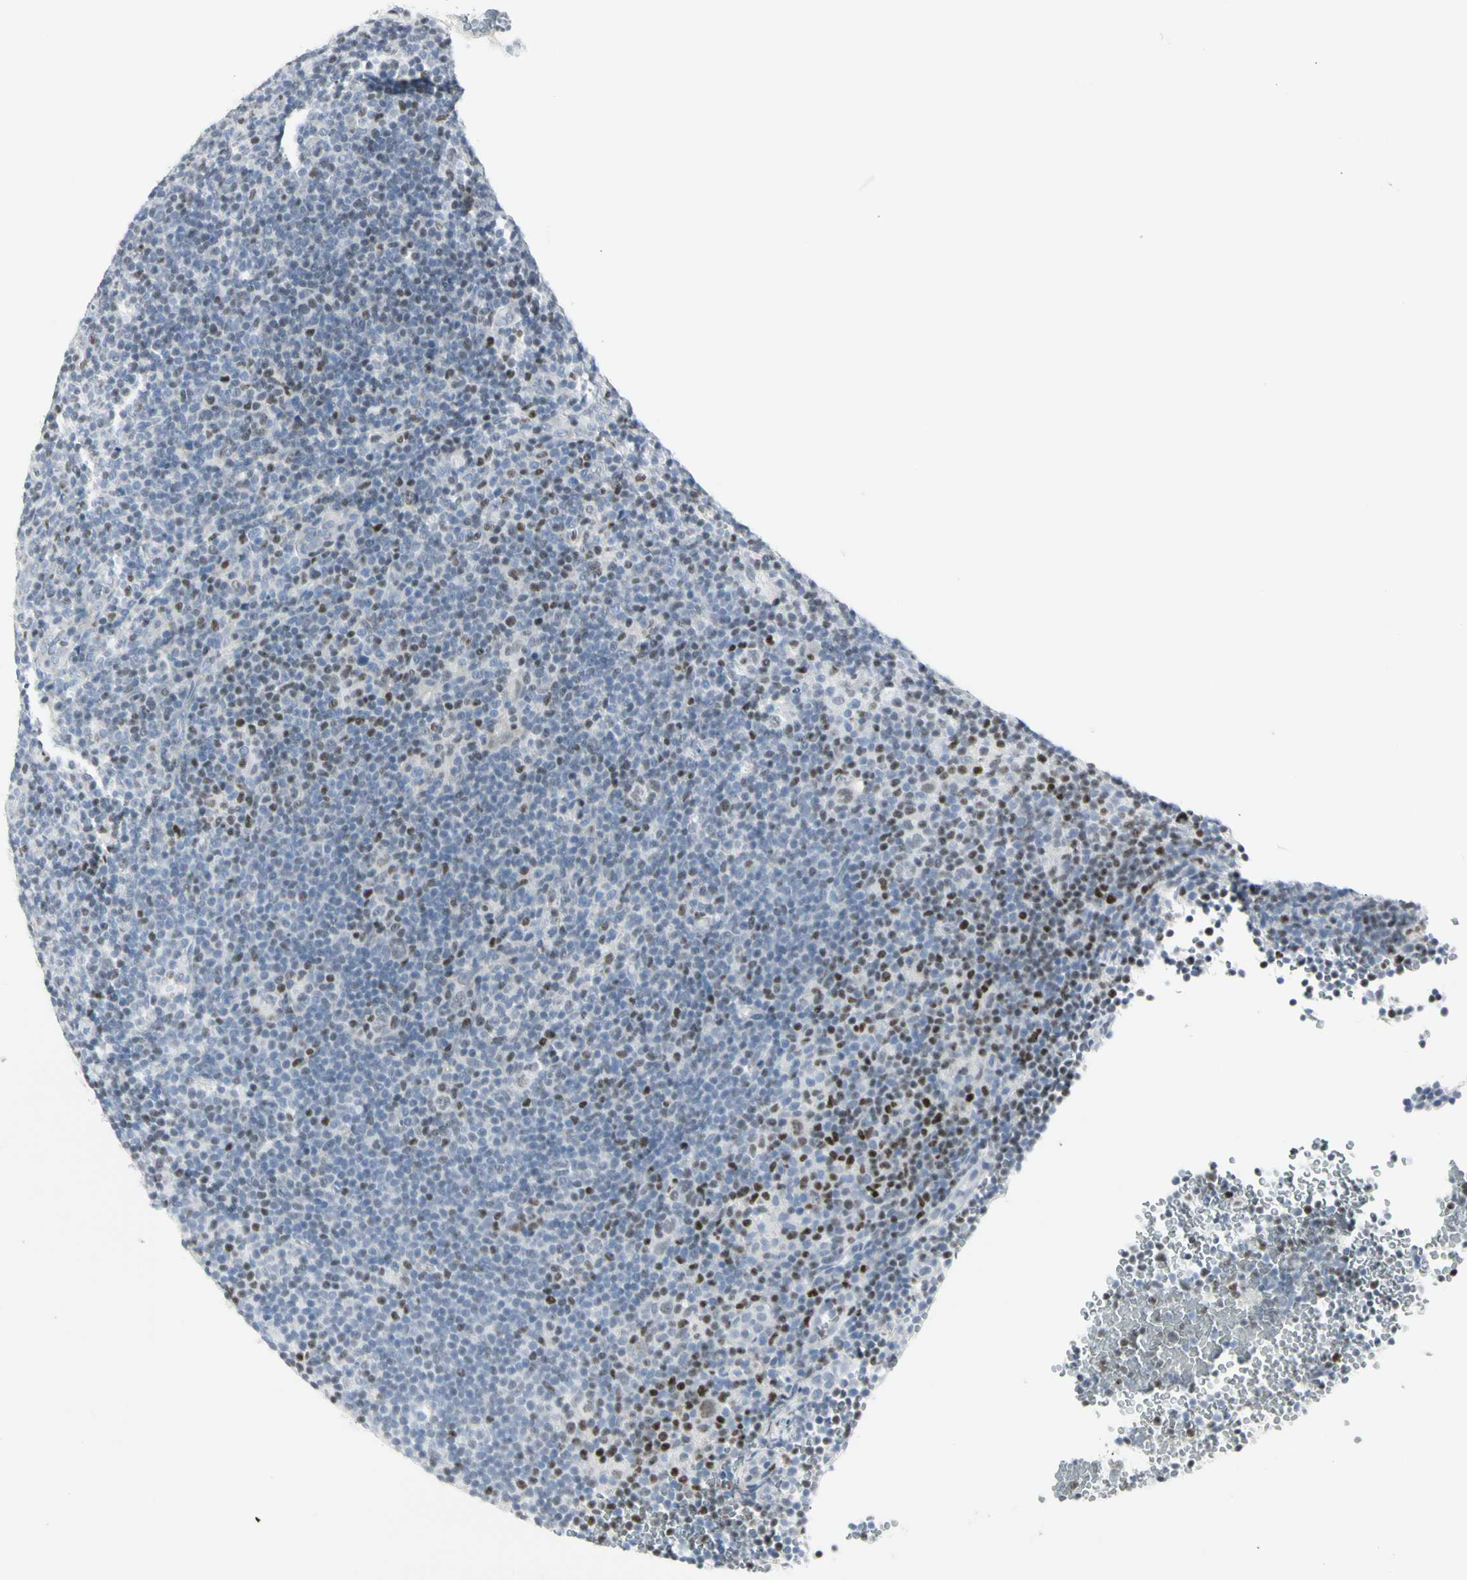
{"staining": {"intensity": "weak", "quantity": "<25%", "location": "nuclear"}, "tissue": "lymphoma", "cell_type": "Tumor cells", "image_type": "cancer", "snomed": [{"axis": "morphology", "description": "Hodgkin's disease, NOS"}, {"axis": "topography", "description": "Lymph node"}], "caption": "DAB immunohistochemical staining of human lymphoma demonstrates no significant staining in tumor cells.", "gene": "ZBTB7B", "patient": {"sex": "female", "age": 57}}